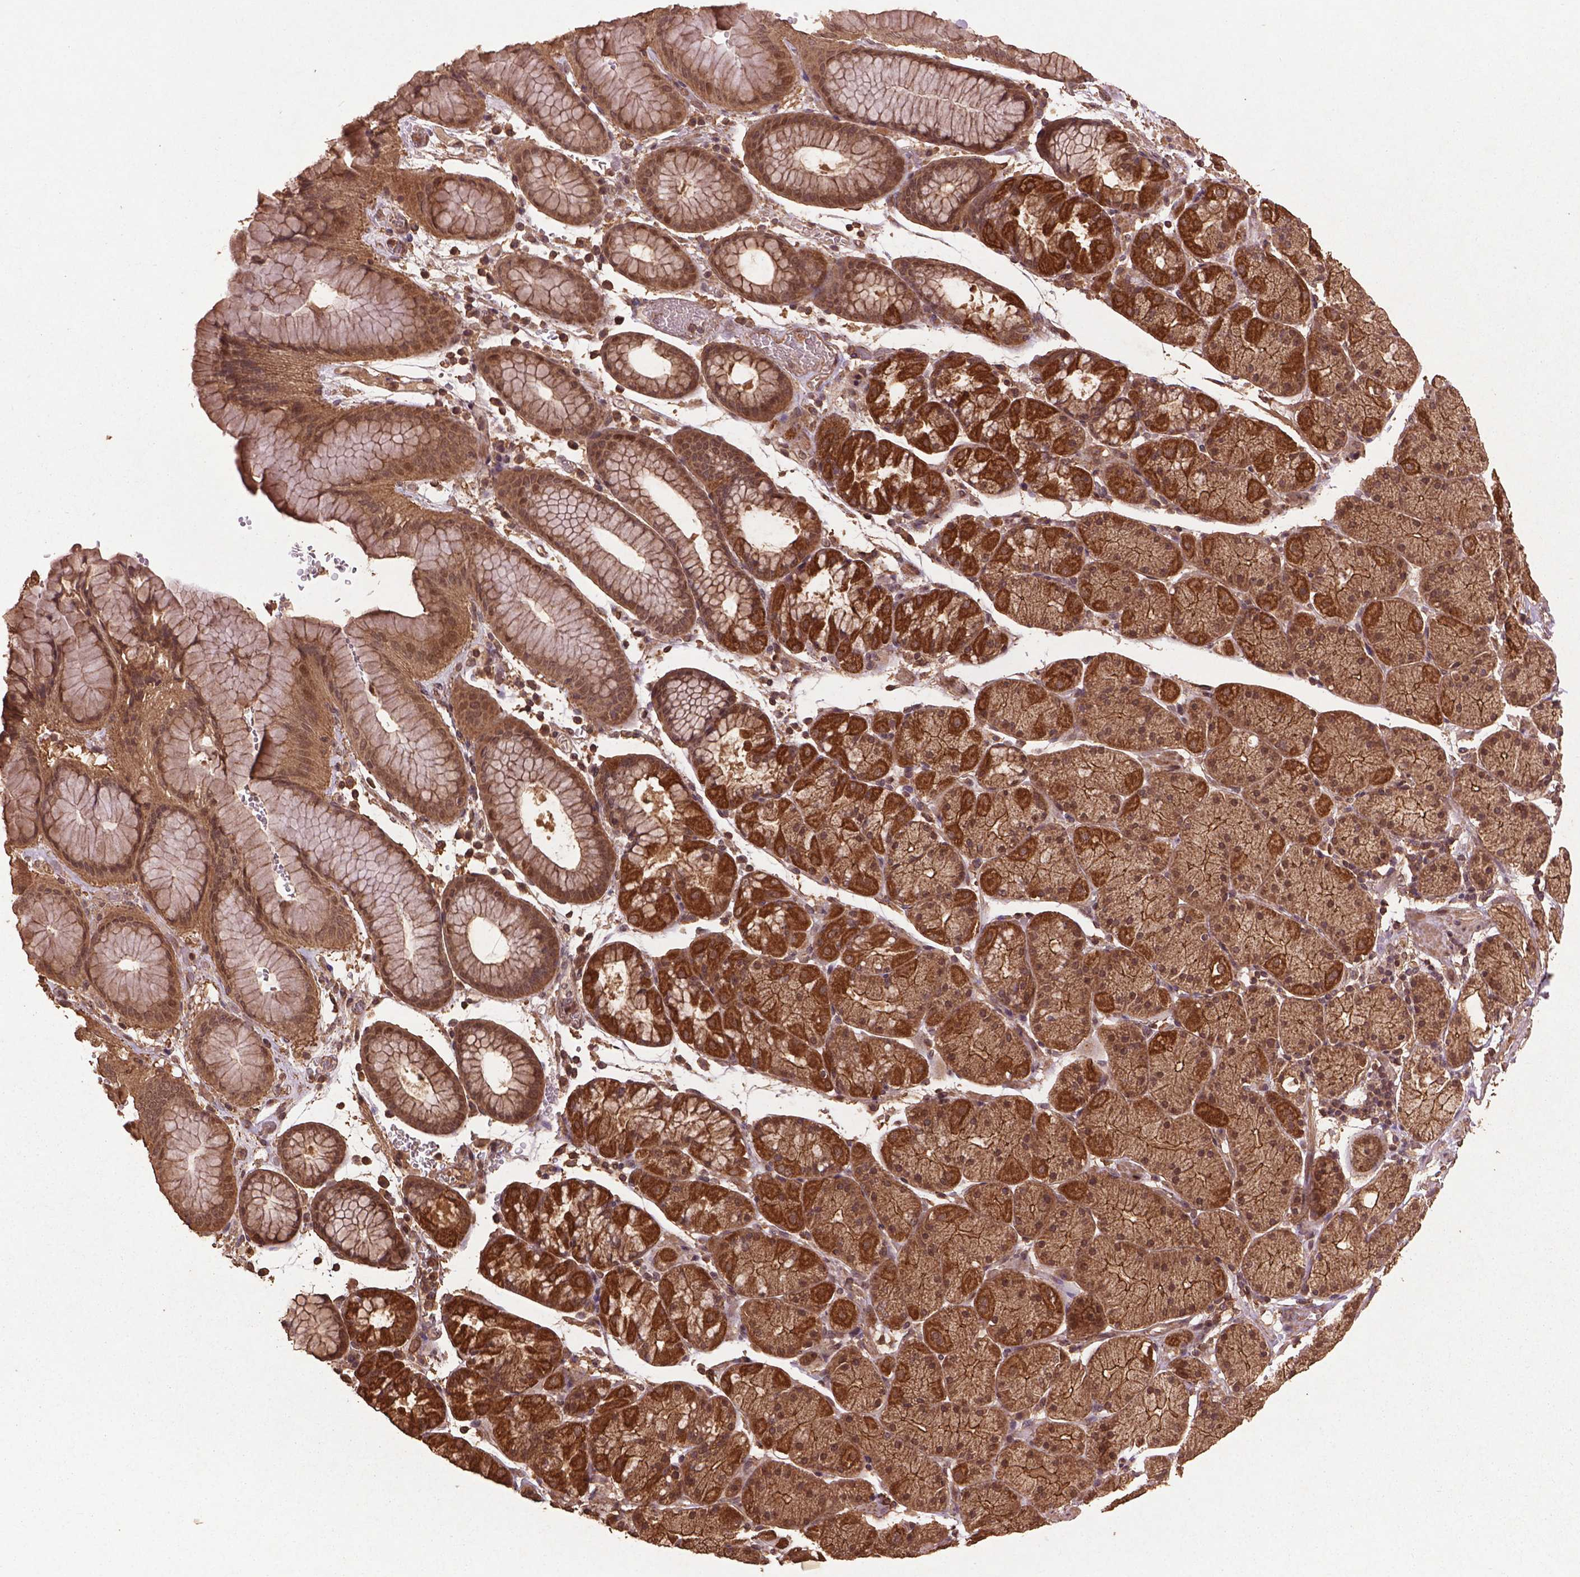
{"staining": {"intensity": "moderate", "quantity": "<25%", "location": "cytoplasmic/membranous"}, "tissue": "stomach", "cell_type": "Glandular cells", "image_type": "normal", "snomed": [{"axis": "morphology", "description": "Normal tissue, NOS"}, {"axis": "topography", "description": "Stomach, upper"}, {"axis": "topography", "description": "Stomach"}], "caption": "This image demonstrates immunohistochemistry staining of normal human stomach, with low moderate cytoplasmic/membranous positivity in about <25% of glandular cells.", "gene": "BABAM1", "patient": {"sex": "male", "age": 76}}